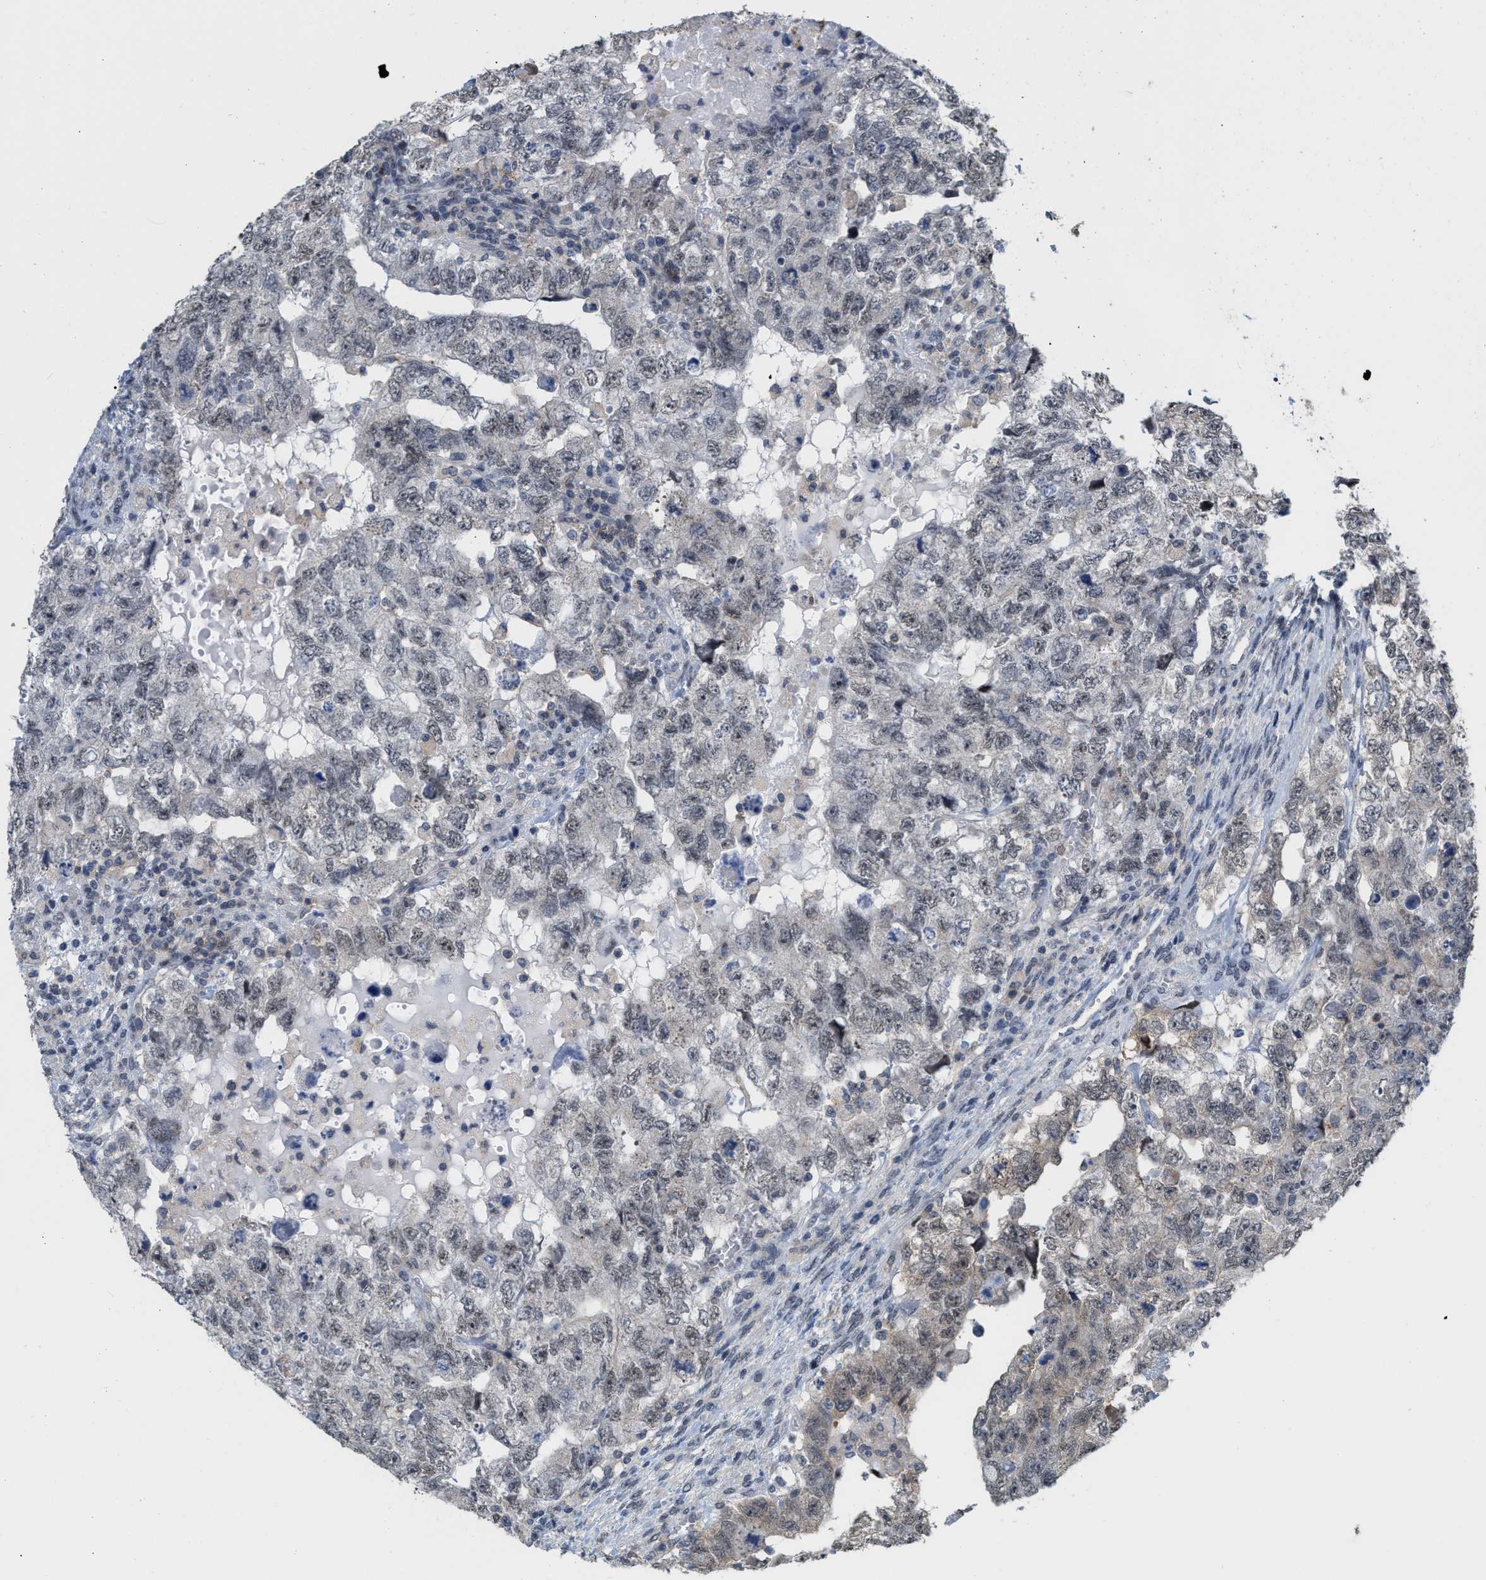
{"staining": {"intensity": "weak", "quantity": "<25%", "location": "nuclear"}, "tissue": "testis cancer", "cell_type": "Tumor cells", "image_type": "cancer", "snomed": [{"axis": "morphology", "description": "Carcinoma, Embryonal, NOS"}, {"axis": "topography", "description": "Testis"}], "caption": "This is an immunohistochemistry (IHC) image of testis cancer (embryonal carcinoma). There is no positivity in tumor cells.", "gene": "BAIAP2L1", "patient": {"sex": "male", "age": 36}}